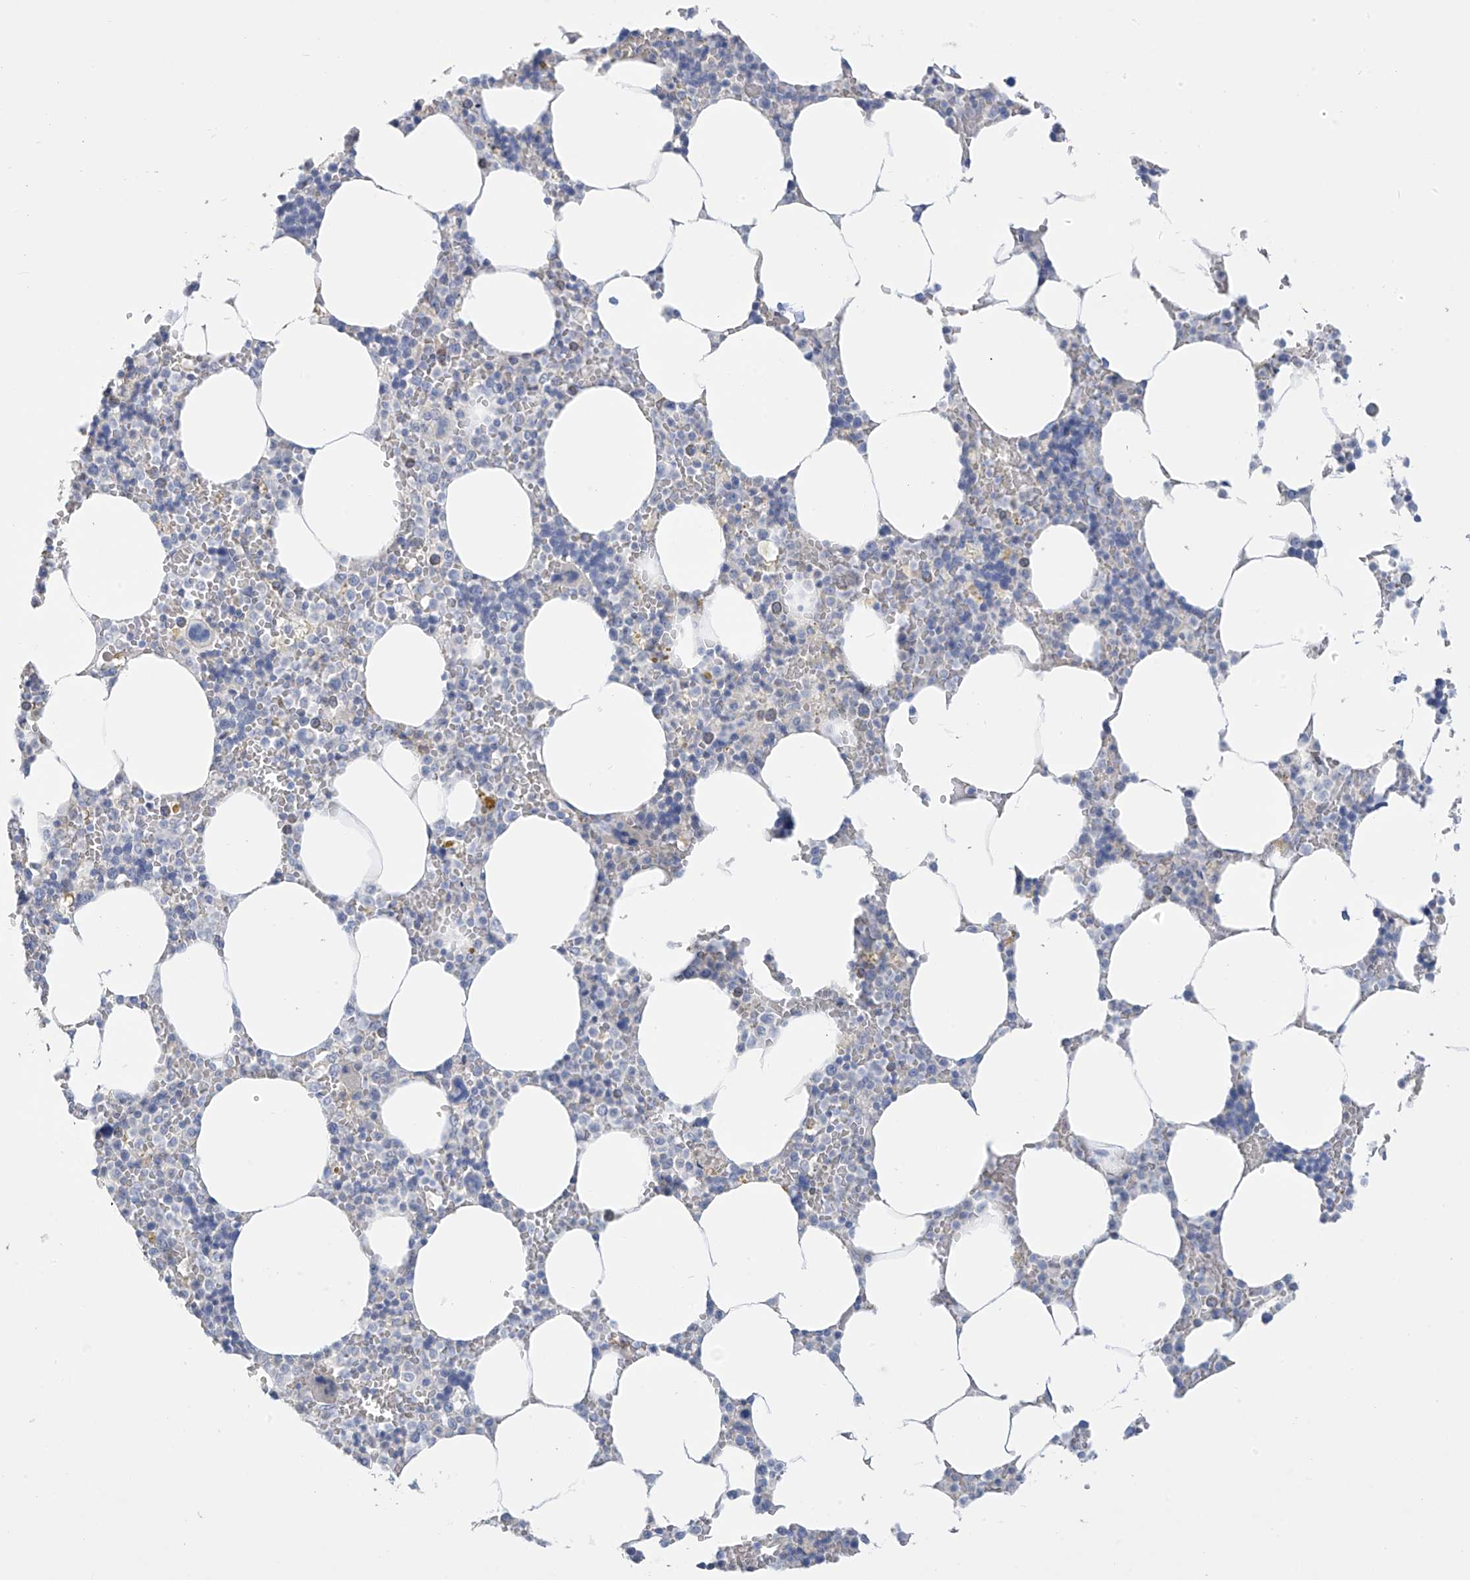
{"staining": {"intensity": "negative", "quantity": "none", "location": "none"}, "tissue": "bone marrow", "cell_type": "Hematopoietic cells", "image_type": "normal", "snomed": [{"axis": "morphology", "description": "Normal tissue, NOS"}, {"axis": "topography", "description": "Bone marrow"}], "caption": "The histopathology image shows no significant expression in hematopoietic cells of bone marrow.", "gene": "TRMT2B", "patient": {"sex": "male", "age": 70}}